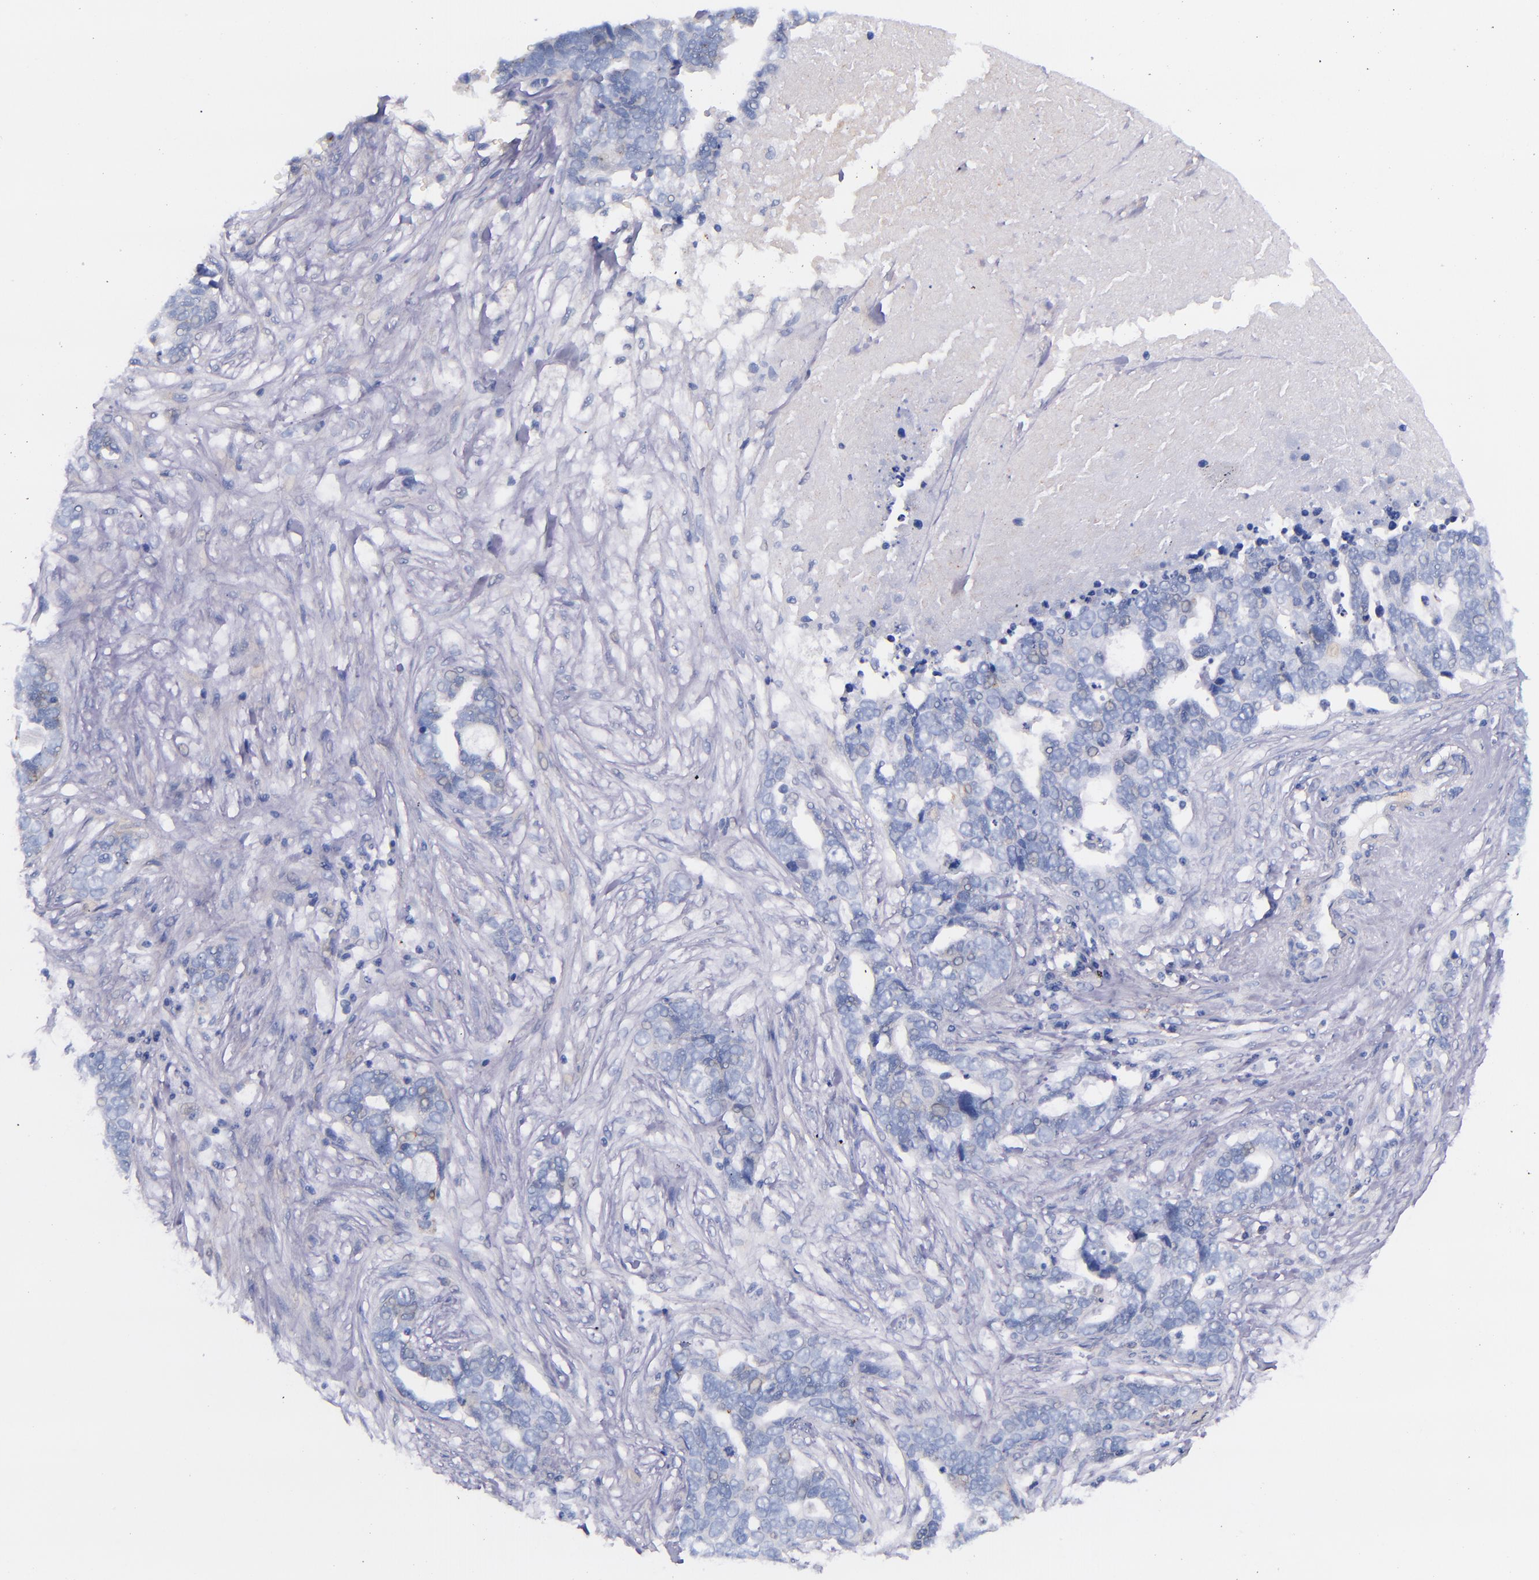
{"staining": {"intensity": "negative", "quantity": "none", "location": "none"}, "tissue": "ovarian cancer", "cell_type": "Tumor cells", "image_type": "cancer", "snomed": [{"axis": "morphology", "description": "Normal tissue, NOS"}, {"axis": "morphology", "description": "Cystadenocarcinoma, serous, NOS"}, {"axis": "topography", "description": "Fallopian tube"}, {"axis": "topography", "description": "Ovary"}], "caption": "Immunohistochemistry image of neoplastic tissue: human ovarian serous cystadenocarcinoma stained with DAB displays no significant protein positivity in tumor cells.", "gene": "IVL", "patient": {"sex": "female", "age": 56}}